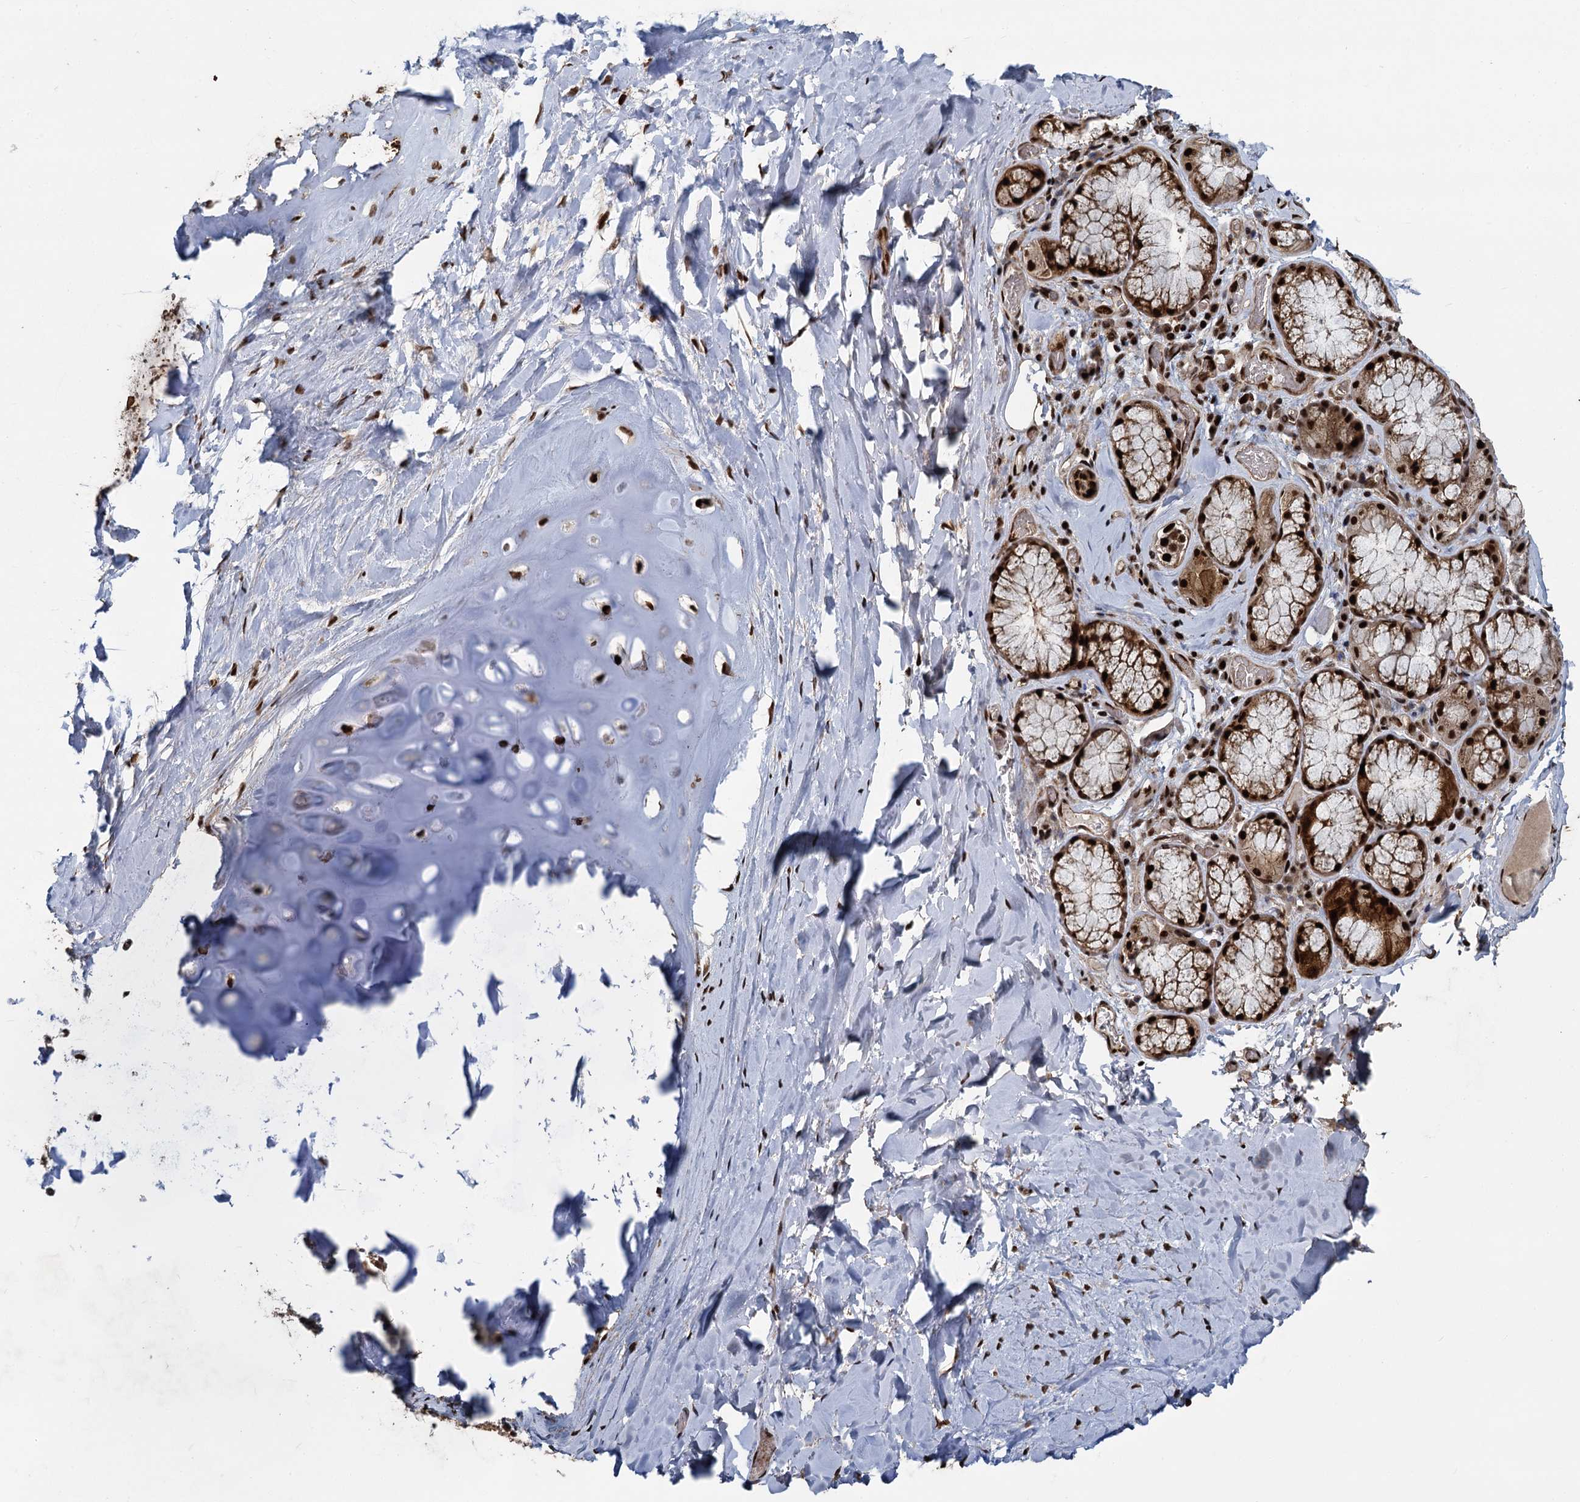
{"staining": {"intensity": "strong", "quantity": ">75%", "location": "nuclear"}, "tissue": "adipose tissue", "cell_type": "Adipocytes", "image_type": "normal", "snomed": [{"axis": "morphology", "description": "Normal tissue, NOS"}, {"axis": "topography", "description": "Lymph node"}, {"axis": "topography", "description": "Cartilage tissue"}, {"axis": "topography", "description": "Bronchus"}], "caption": "This is a histology image of IHC staining of unremarkable adipose tissue, which shows strong positivity in the nuclear of adipocytes.", "gene": "ANKRD49", "patient": {"sex": "male", "age": 63}}